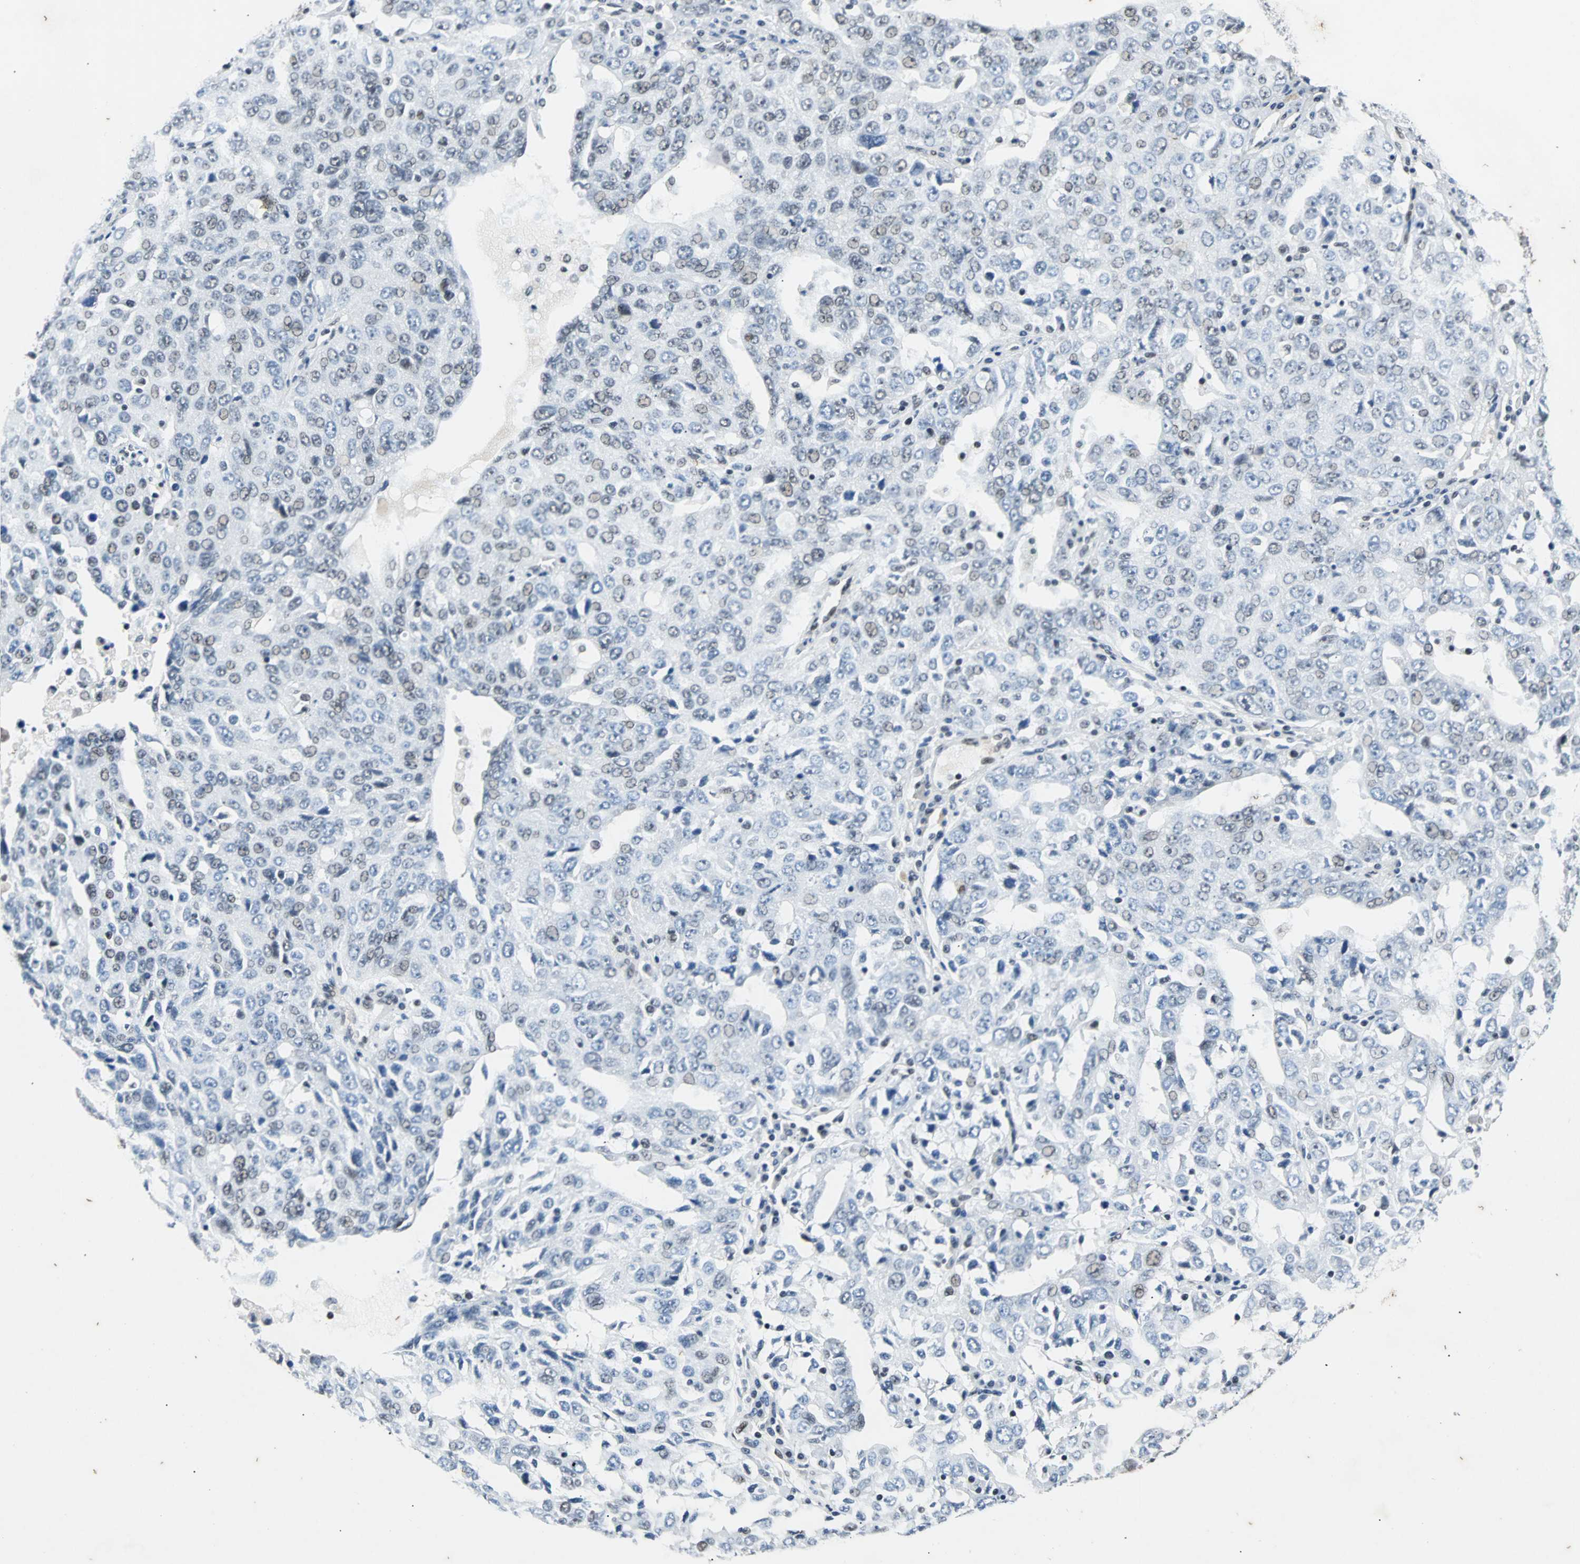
{"staining": {"intensity": "weak", "quantity": "25%-75%", "location": "nuclear"}, "tissue": "ovarian cancer", "cell_type": "Tumor cells", "image_type": "cancer", "snomed": [{"axis": "morphology", "description": "Carcinoma, endometroid"}, {"axis": "topography", "description": "Ovary"}], "caption": "This is an image of IHC staining of endometroid carcinoma (ovarian), which shows weak expression in the nuclear of tumor cells.", "gene": "GATAD2A", "patient": {"sex": "female", "age": 62}}